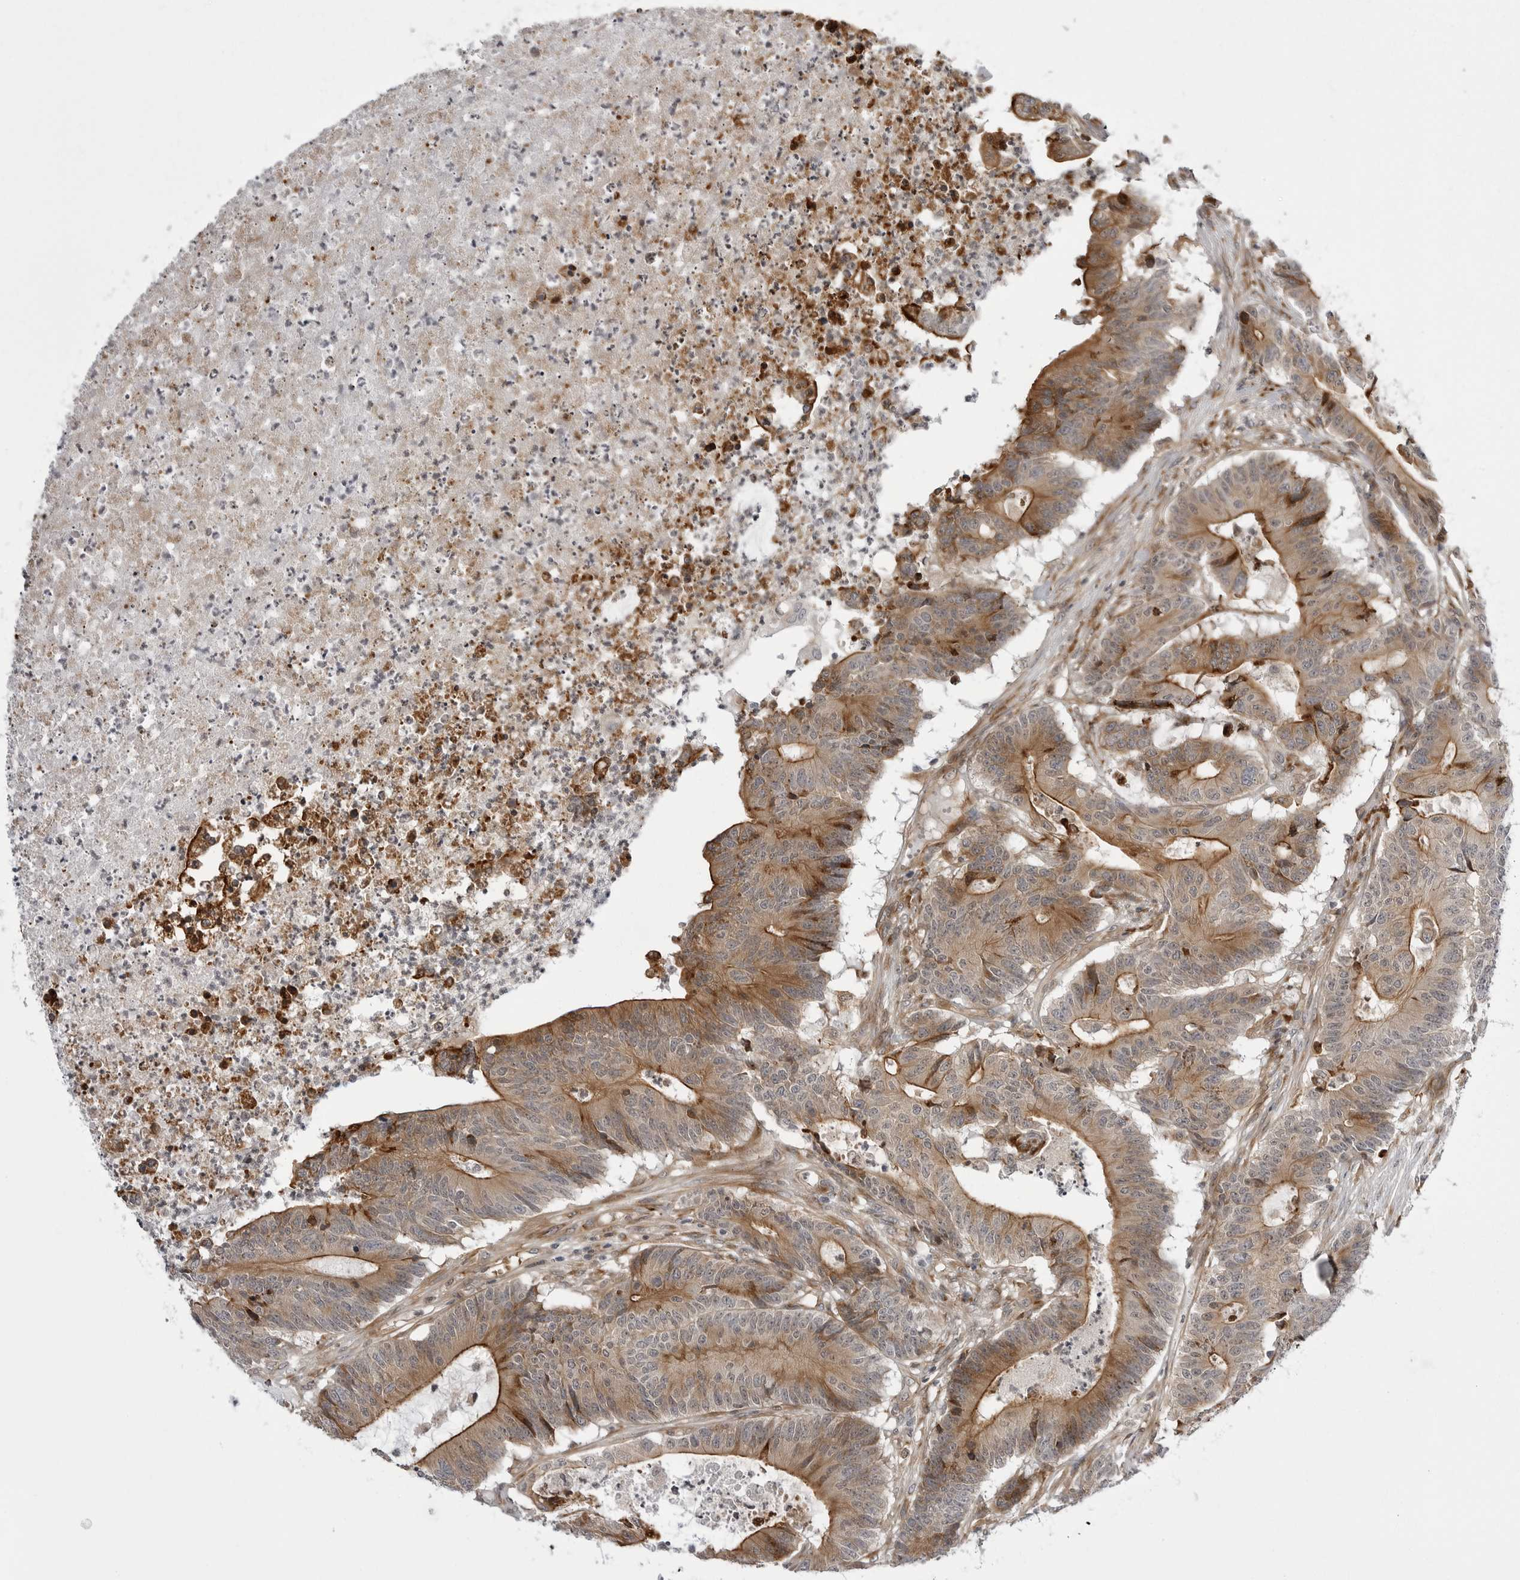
{"staining": {"intensity": "moderate", "quantity": ">75%", "location": "cytoplasmic/membranous"}, "tissue": "colorectal cancer", "cell_type": "Tumor cells", "image_type": "cancer", "snomed": [{"axis": "morphology", "description": "Adenocarcinoma, NOS"}, {"axis": "topography", "description": "Colon"}], "caption": "Tumor cells reveal medium levels of moderate cytoplasmic/membranous expression in about >75% of cells in adenocarcinoma (colorectal).", "gene": "ARL5A", "patient": {"sex": "female", "age": 84}}